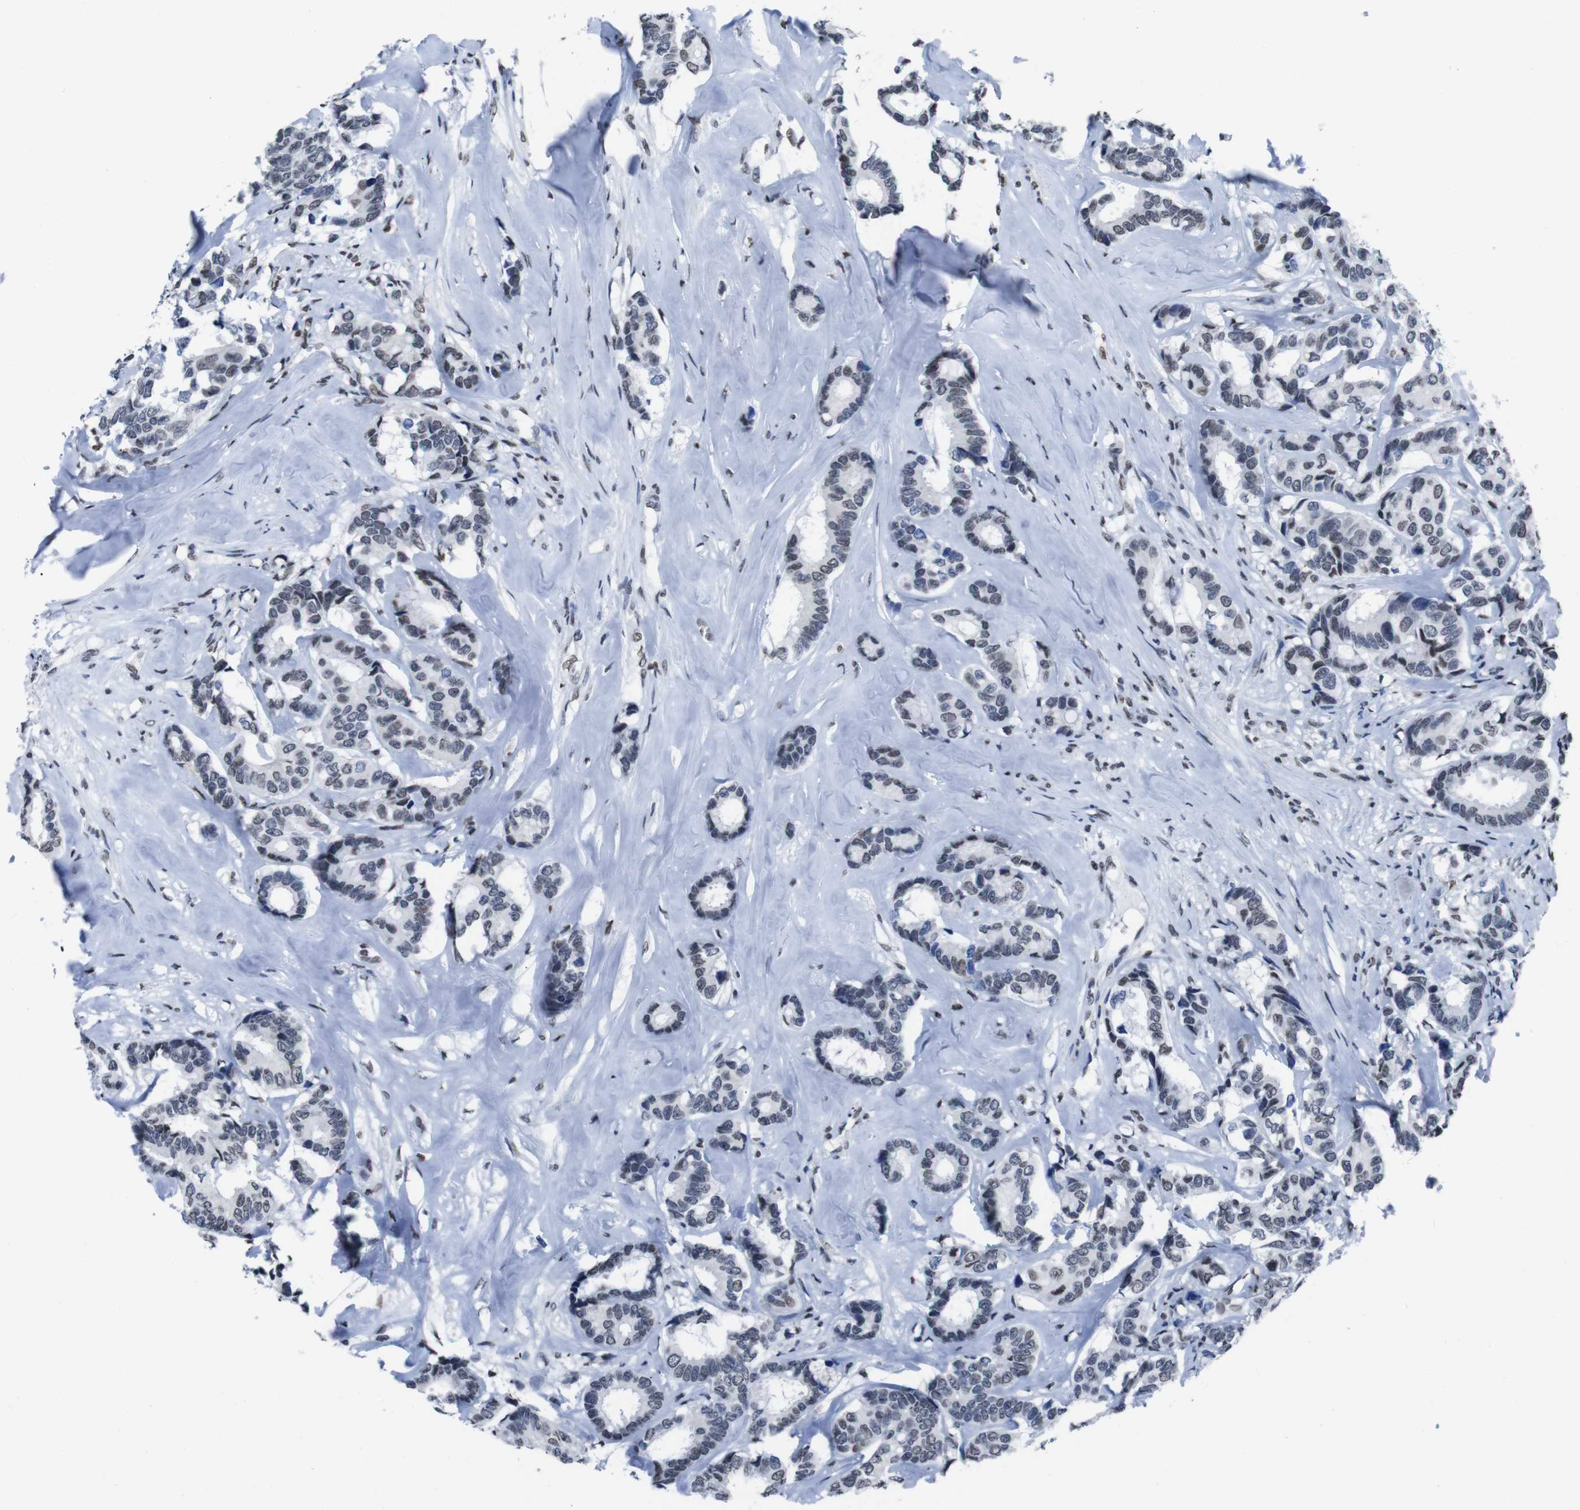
{"staining": {"intensity": "weak", "quantity": "25%-75%", "location": "nuclear"}, "tissue": "breast cancer", "cell_type": "Tumor cells", "image_type": "cancer", "snomed": [{"axis": "morphology", "description": "Duct carcinoma"}, {"axis": "topography", "description": "Breast"}], "caption": "A micrograph of human breast infiltrating ductal carcinoma stained for a protein displays weak nuclear brown staining in tumor cells.", "gene": "PIP4P2", "patient": {"sex": "female", "age": 87}}